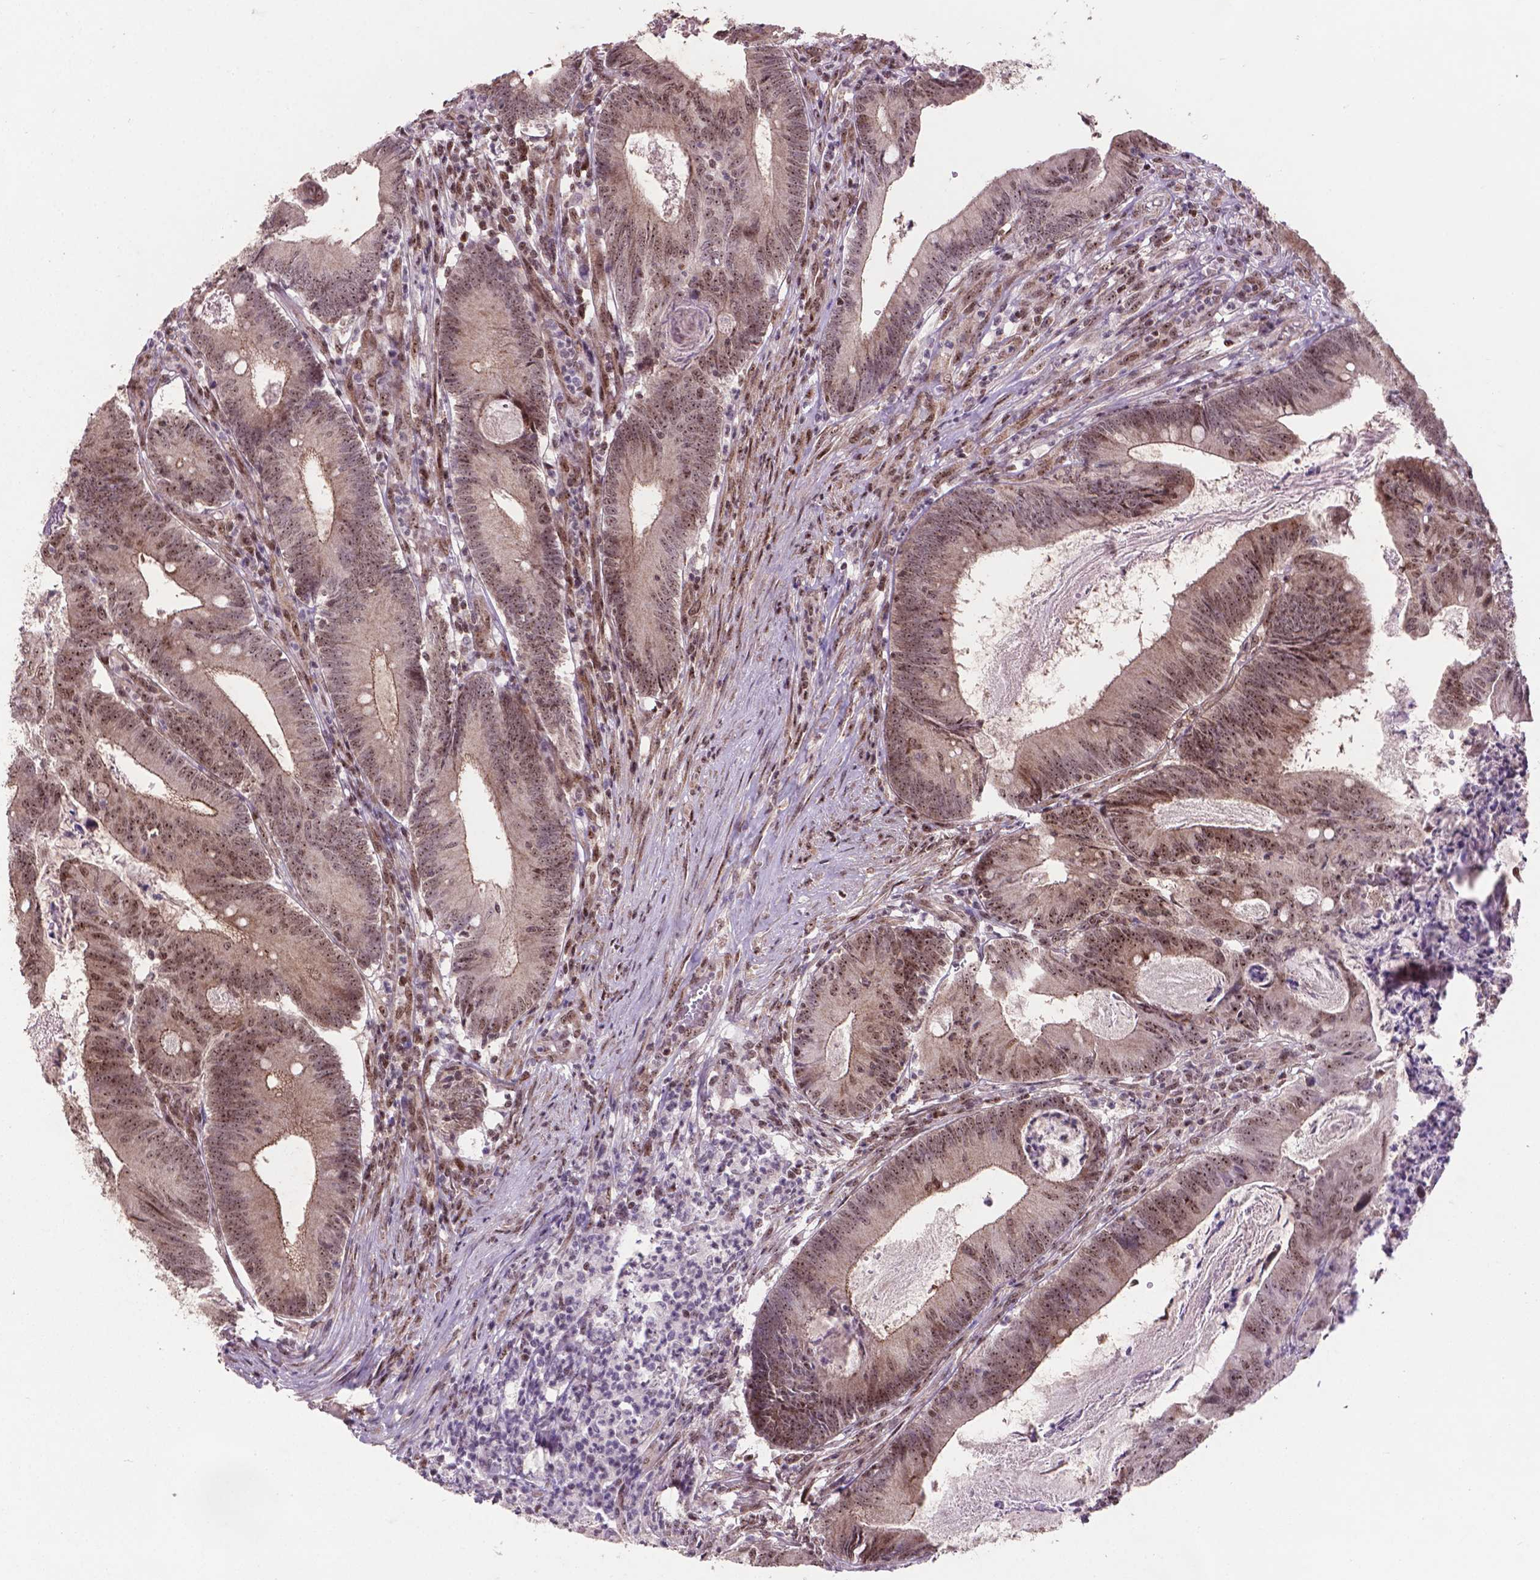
{"staining": {"intensity": "moderate", "quantity": "25%-75%", "location": "nuclear"}, "tissue": "colorectal cancer", "cell_type": "Tumor cells", "image_type": "cancer", "snomed": [{"axis": "morphology", "description": "Adenocarcinoma, NOS"}, {"axis": "topography", "description": "Colon"}], "caption": "Immunohistochemical staining of human colorectal cancer (adenocarcinoma) demonstrates moderate nuclear protein expression in approximately 25%-75% of tumor cells.", "gene": "CSNK2A1", "patient": {"sex": "female", "age": 70}}